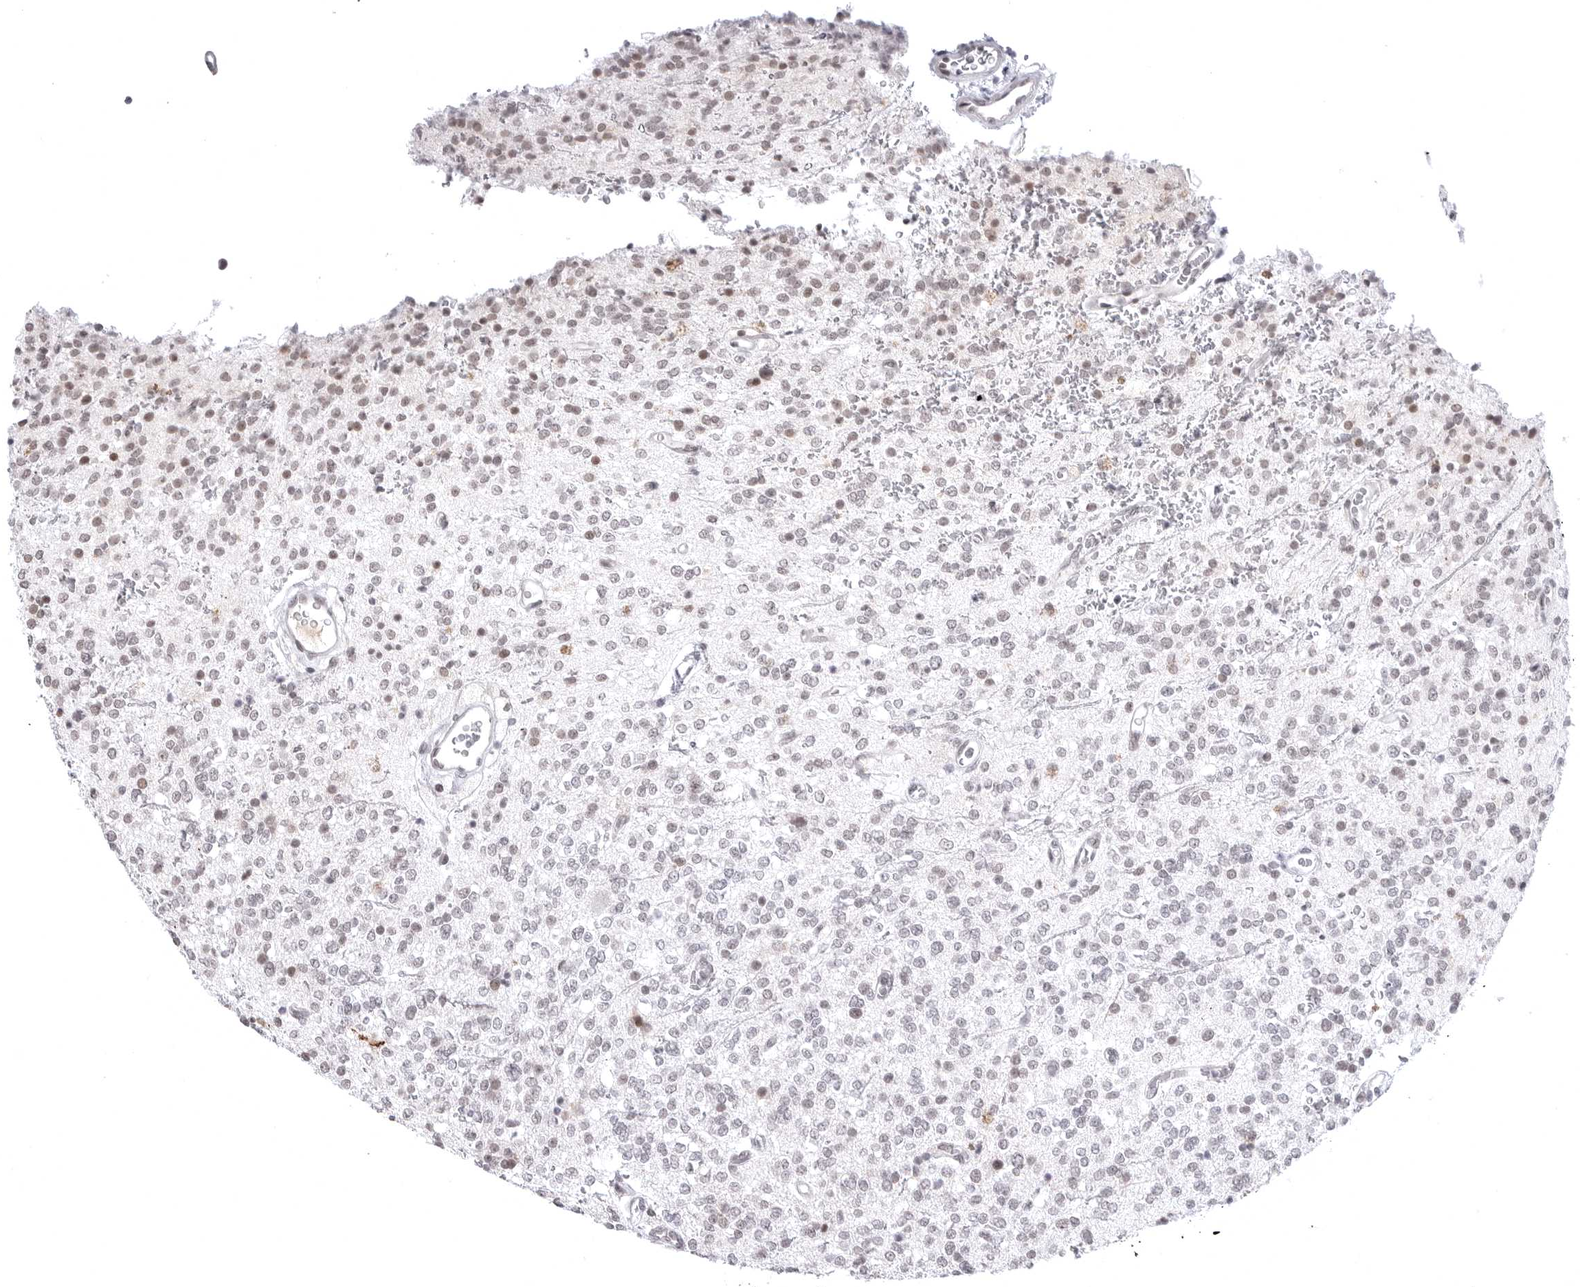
{"staining": {"intensity": "weak", "quantity": "25%-75%", "location": "nuclear"}, "tissue": "glioma", "cell_type": "Tumor cells", "image_type": "cancer", "snomed": [{"axis": "morphology", "description": "Glioma, malignant, High grade"}, {"axis": "topography", "description": "Brain"}], "caption": "This histopathology image reveals glioma stained with IHC to label a protein in brown. The nuclear of tumor cells show weak positivity for the protein. Nuclei are counter-stained blue.", "gene": "PHF3", "patient": {"sex": "male", "age": 34}}